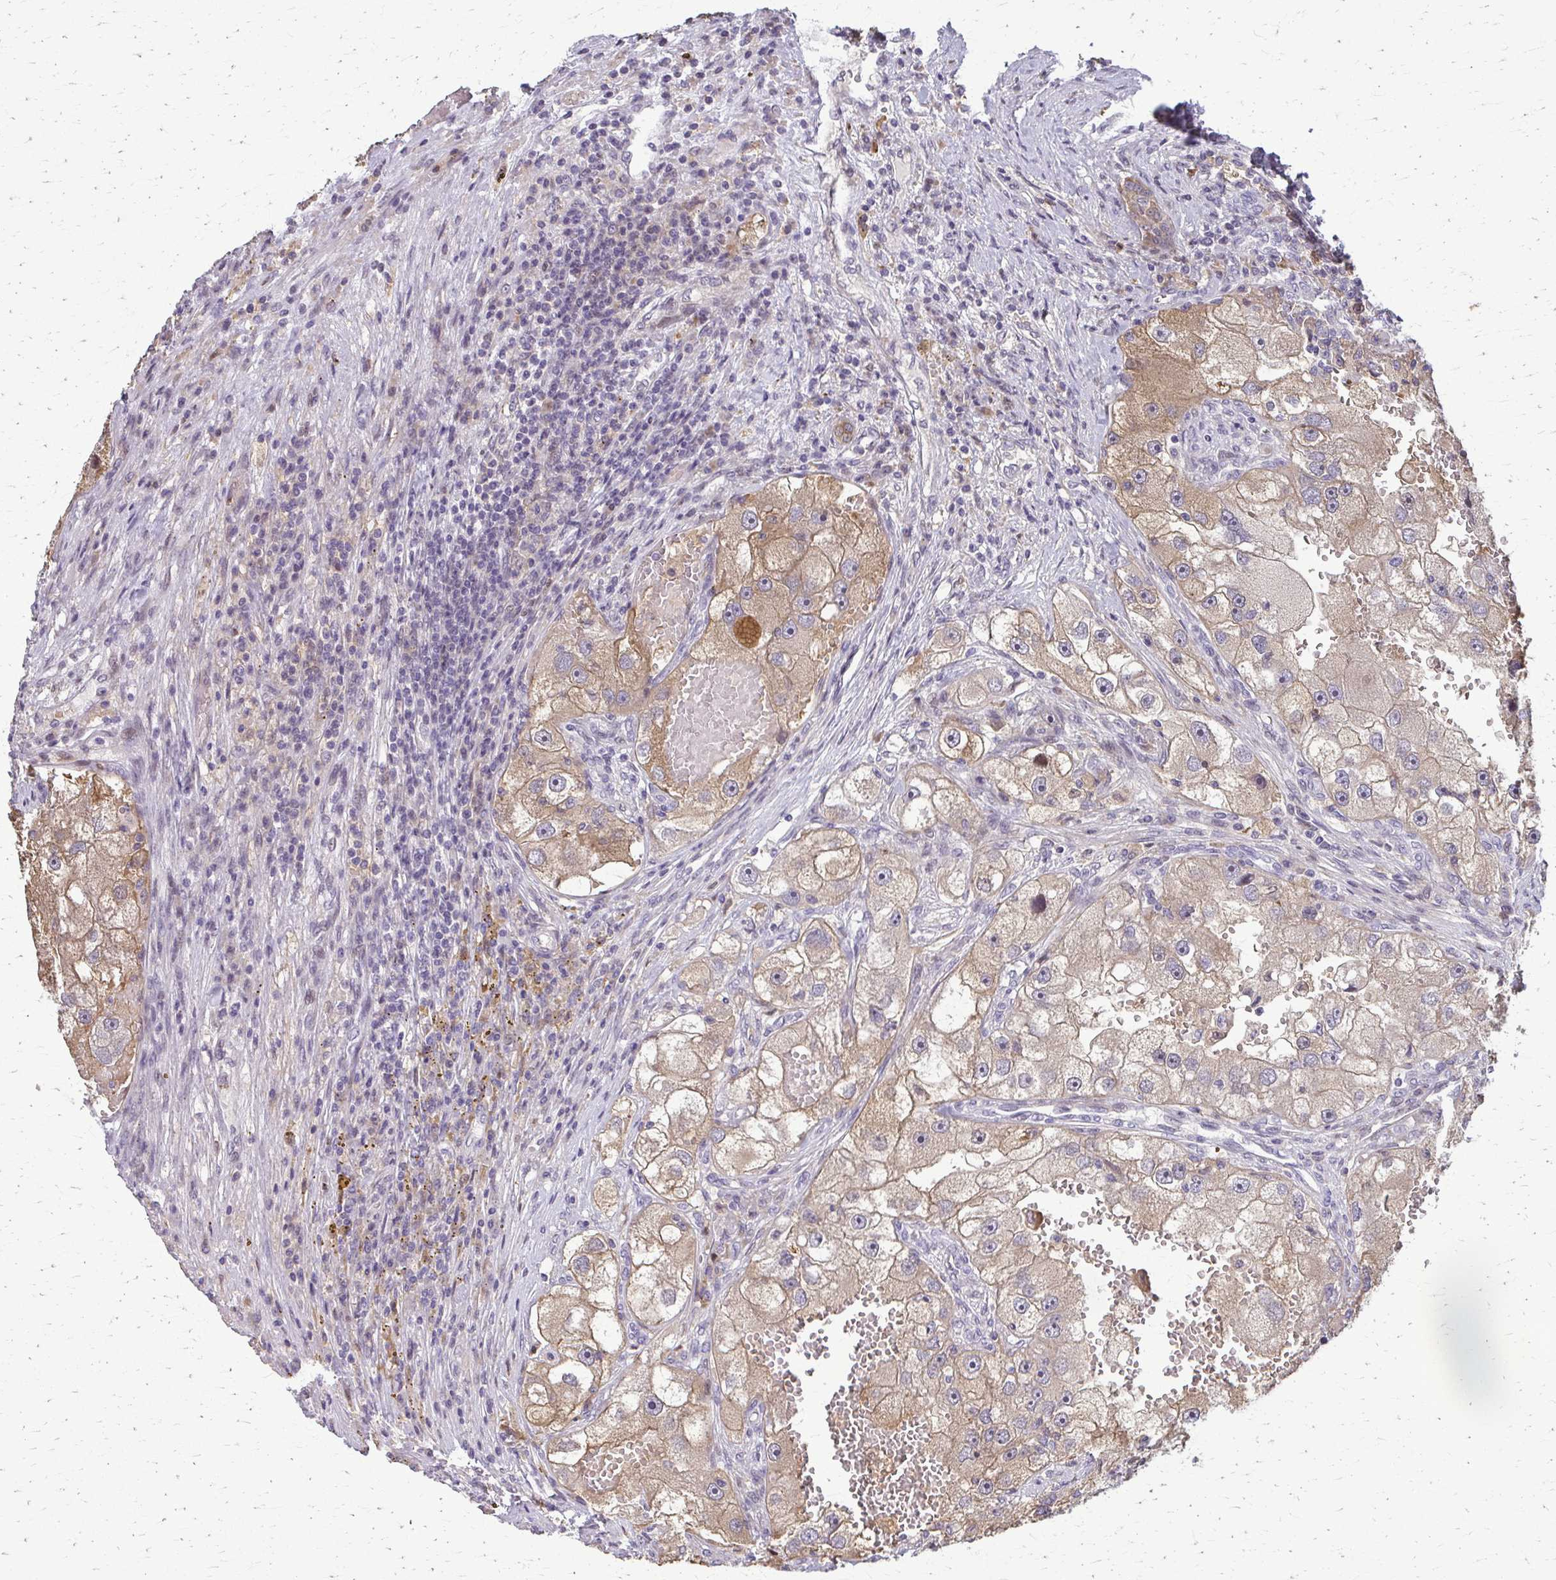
{"staining": {"intensity": "weak", "quantity": "25%-75%", "location": "cytoplasmic/membranous"}, "tissue": "renal cancer", "cell_type": "Tumor cells", "image_type": "cancer", "snomed": [{"axis": "morphology", "description": "Adenocarcinoma, NOS"}, {"axis": "topography", "description": "Kidney"}], "caption": "There is low levels of weak cytoplasmic/membranous positivity in tumor cells of renal cancer (adenocarcinoma), as demonstrated by immunohistochemical staining (brown color).", "gene": "ZNF34", "patient": {"sex": "male", "age": 63}}